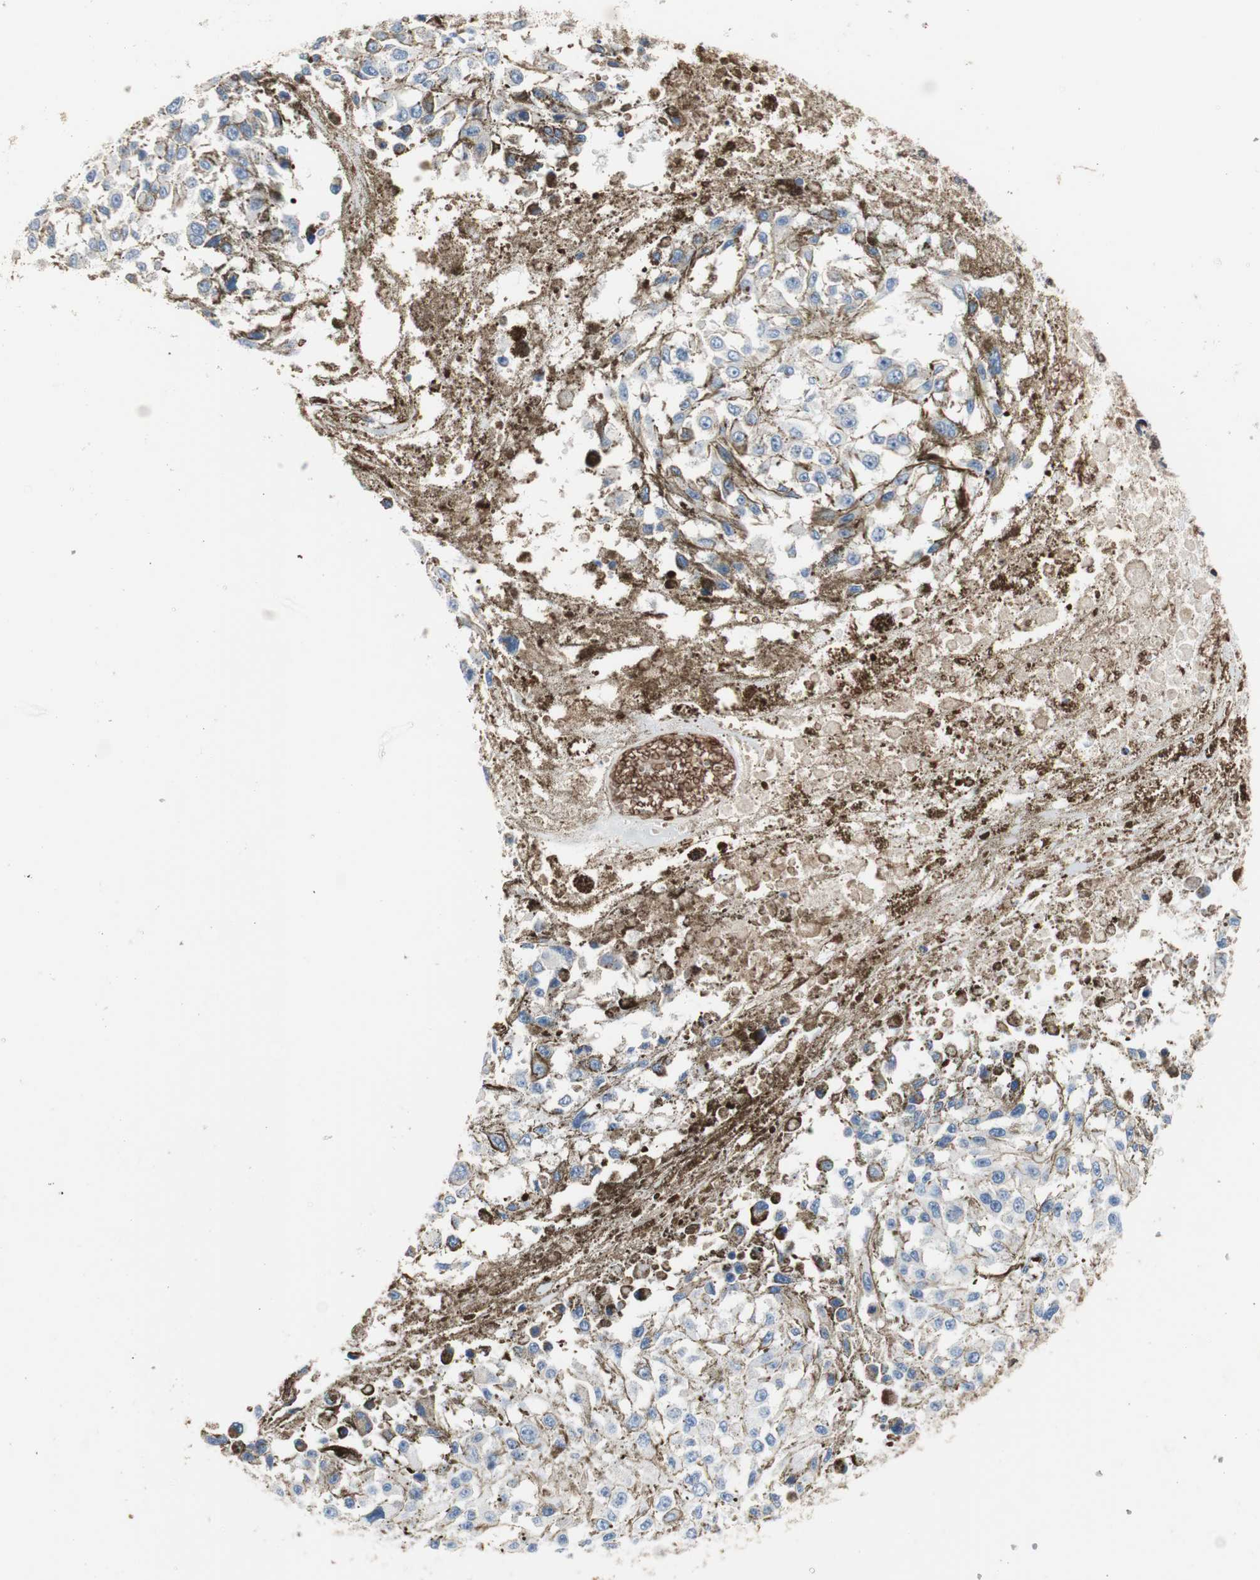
{"staining": {"intensity": "negative", "quantity": "none", "location": "none"}, "tissue": "melanoma", "cell_type": "Tumor cells", "image_type": "cancer", "snomed": [{"axis": "morphology", "description": "Malignant melanoma, Metastatic site"}, {"axis": "topography", "description": "Lymph node"}], "caption": "DAB immunohistochemical staining of malignant melanoma (metastatic site) exhibits no significant positivity in tumor cells.", "gene": "PRDX2", "patient": {"sex": "male", "age": 59}}